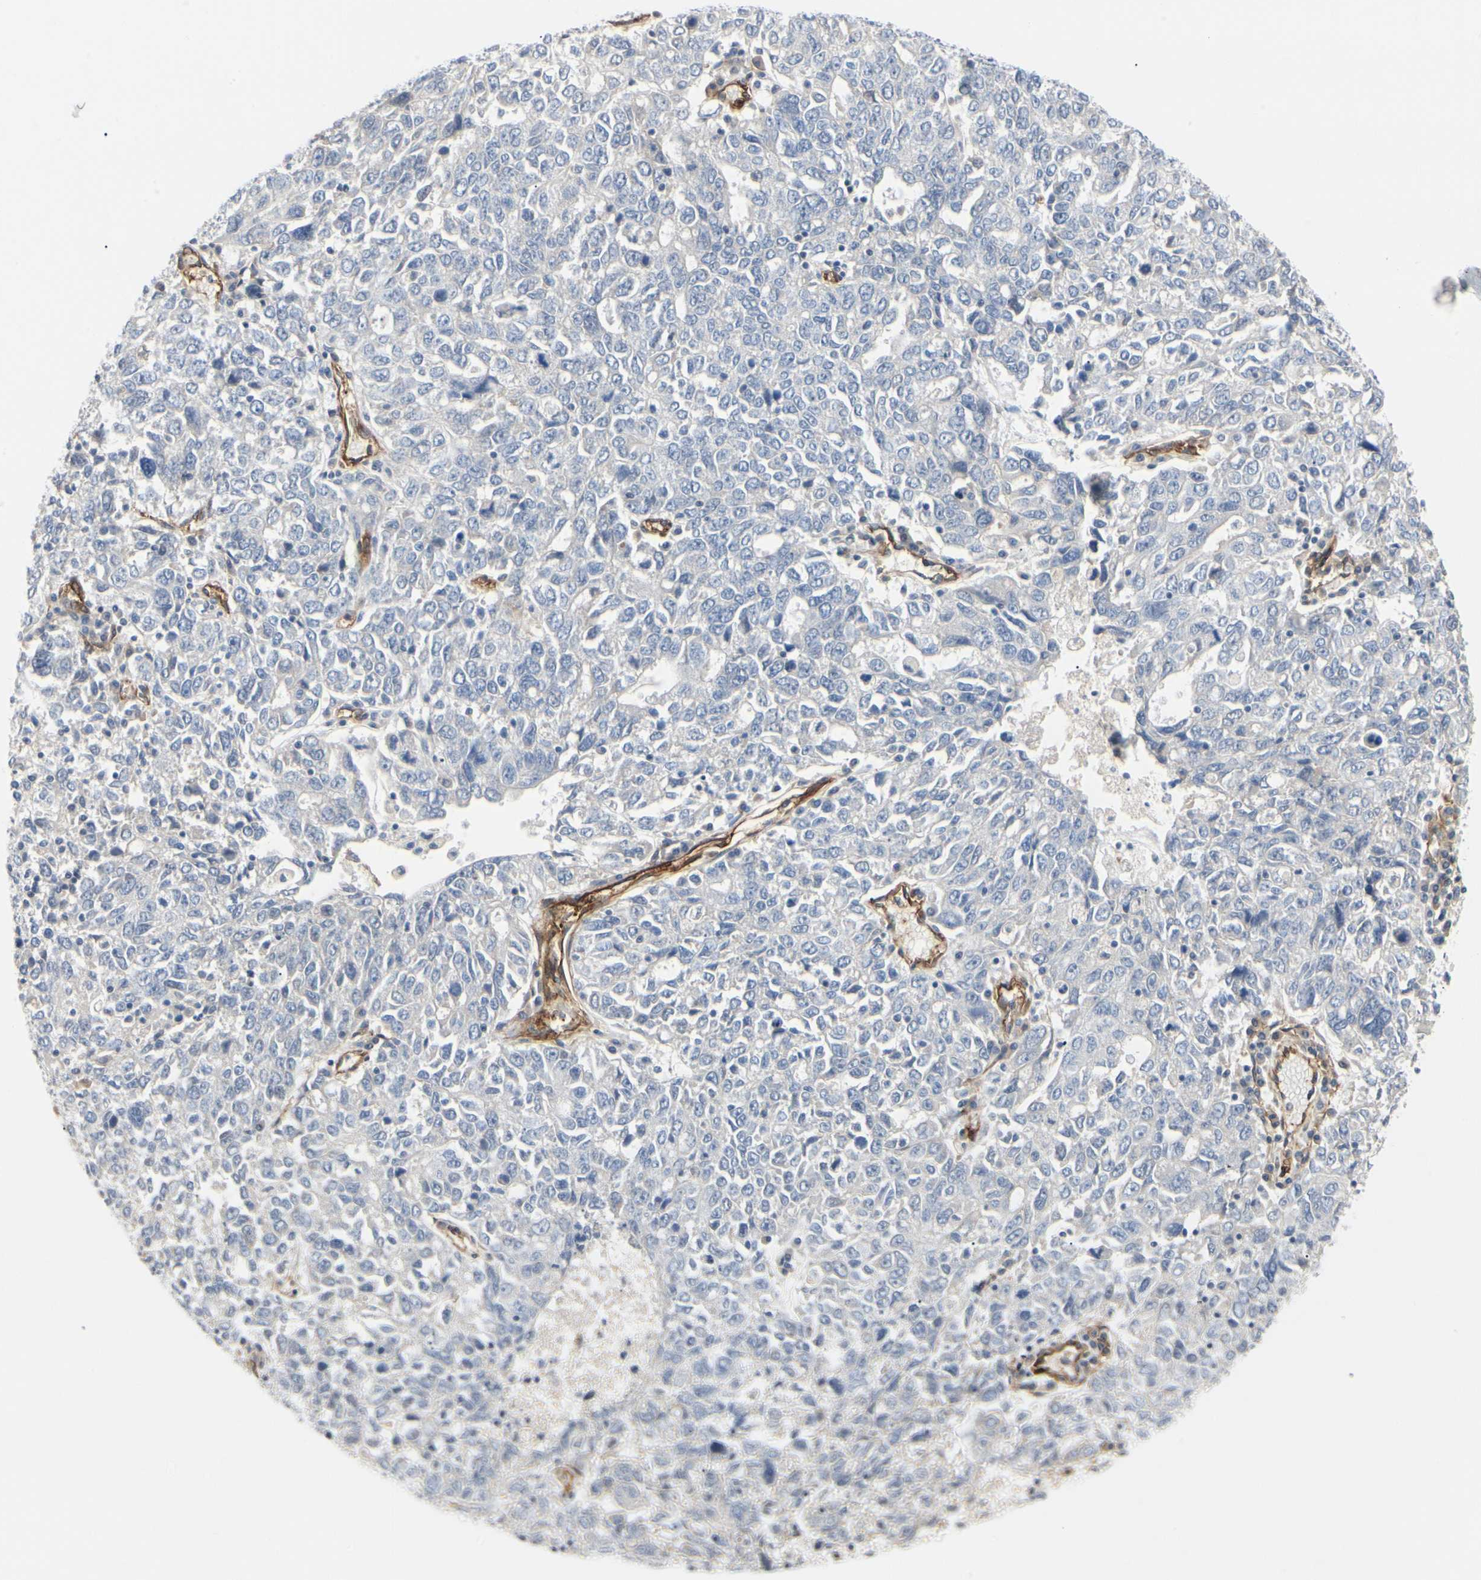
{"staining": {"intensity": "negative", "quantity": "none", "location": "none"}, "tissue": "ovarian cancer", "cell_type": "Tumor cells", "image_type": "cancer", "snomed": [{"axis": "morphology", "description": "Carcinoma, endometroid"}, {"axis": "topography", "description": "Ovary"}], "caption": "The histopathology image shows no staining of tumor cells in ovarian endometroid carcinoma. (DAB immunohistochemistry (IHC) visualized using brightfield microscopy, high magnification).", "gene": "GGT5", "patient": {"sex": "female", "age": 62}}